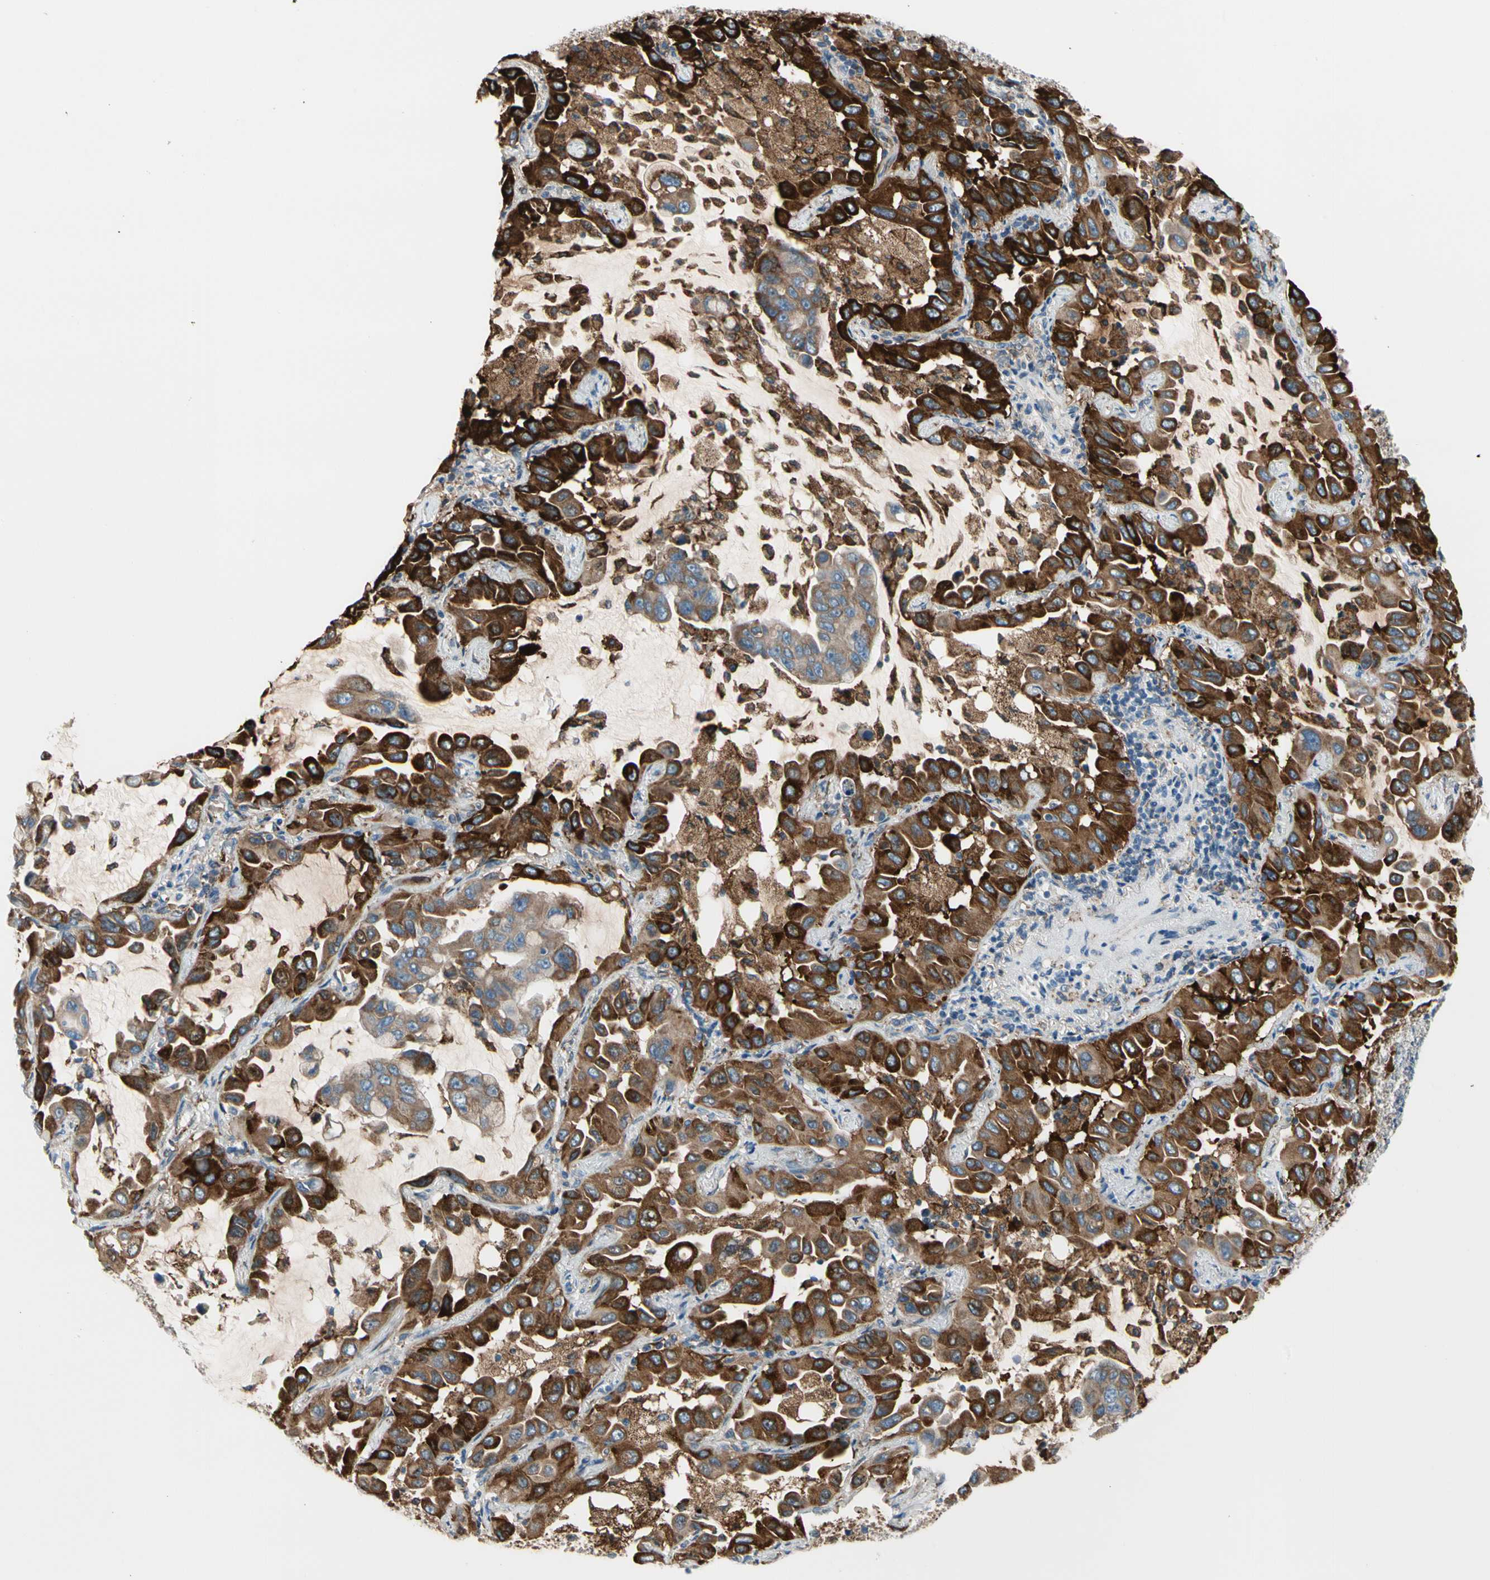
{"staining": {"intensity": "strong", "quantity": ">75%", "location": "cytoplasmic/membranous"}, "tissue": "lung cancer", "cell_type": "Tumor cells", "image_type": "cancer", "snomed": [{"axis": "morphology", "description": "Adenocarcinoma, NOS"}, {"axis": "topography", "description": "Lung"}], "caption": "IHC of human lung cancer (adenocarcinoma) displays high levels of strong cytoplasmic/membranous staining in approximately >75% of tumor cells.", "gene": "LRPAP1", "patient": {"sex": "male", "age": 64}}